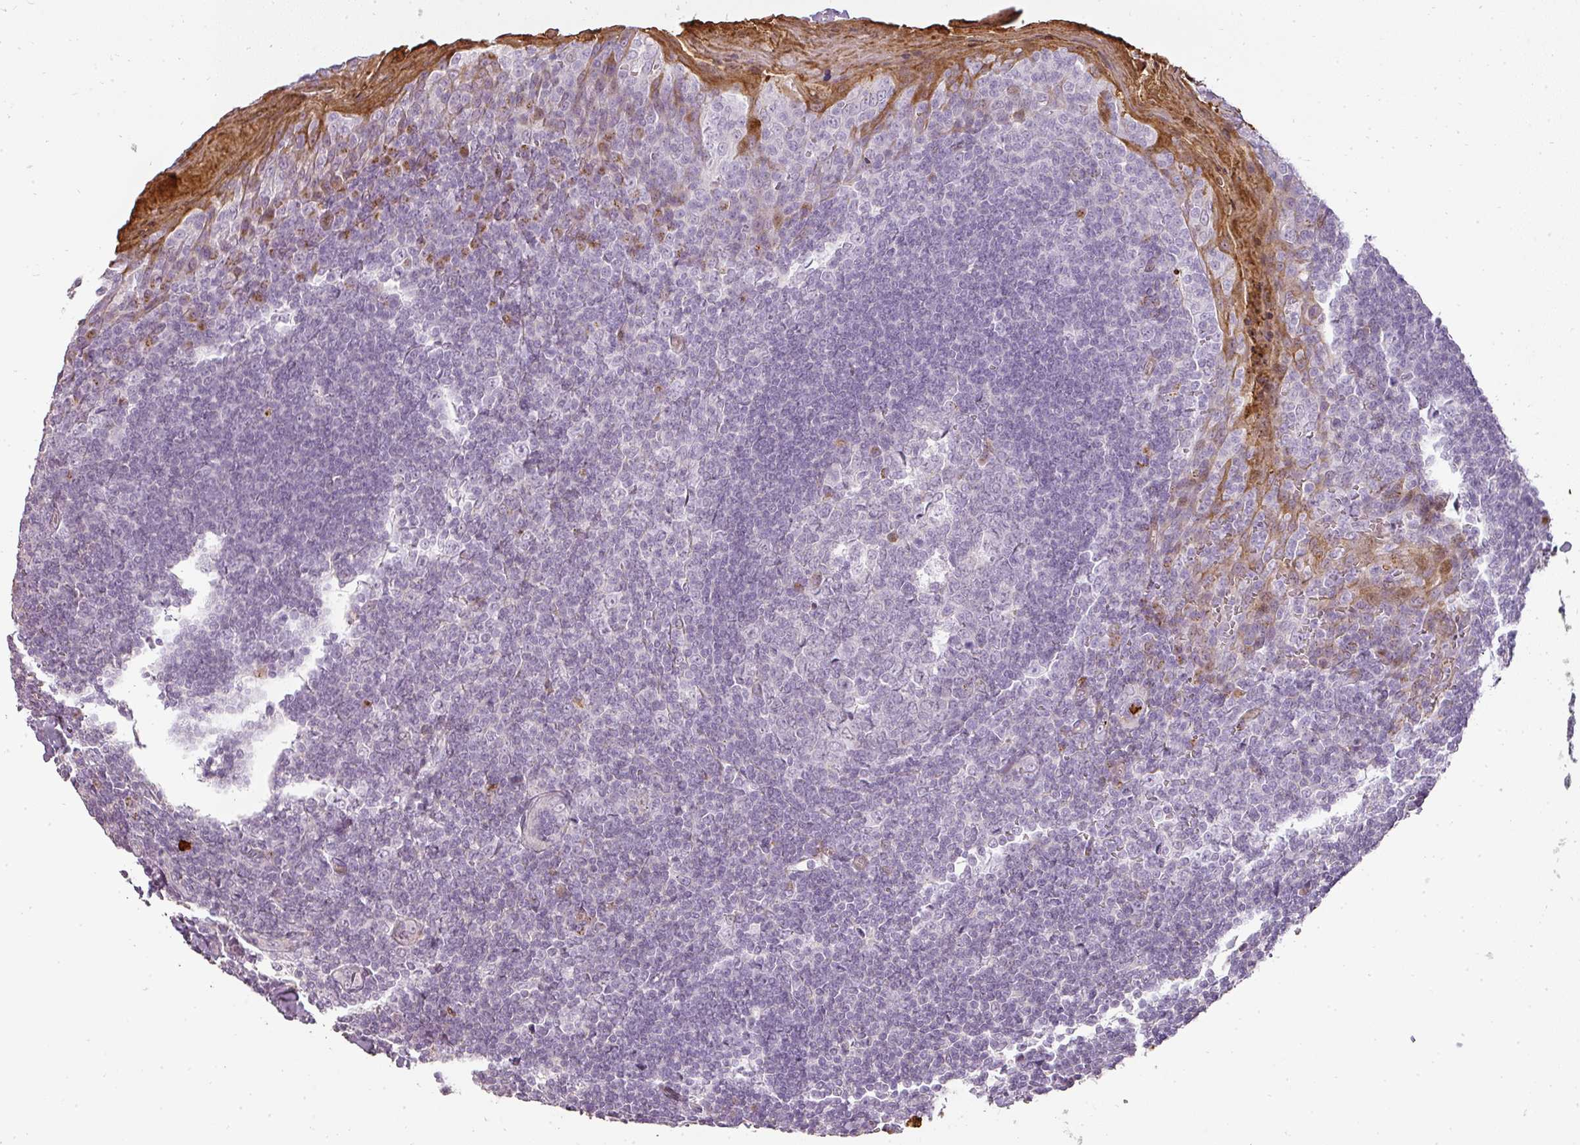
{"staining": {"intensity": "moderate", "quantity": "<25%", "location": "cytoplasmic/membranous"}, "tissue": "tonsil", "cell_type": "Germinal center cells", "image_type": "normal", "snomed": [{"axis": "morphology", "description": "Normal tissue, NOS"}, {"axis": "topography", "description": "Tonsil"}], "caption": "This histopathology image demonstrates IHC staining of unremarkable human tonsil, with low moderate cytoplasmic/membranous staining in approximately <25% of germinal center cells.", "gene": "BIK", "patient": {"sex": "male", "age": 27}}